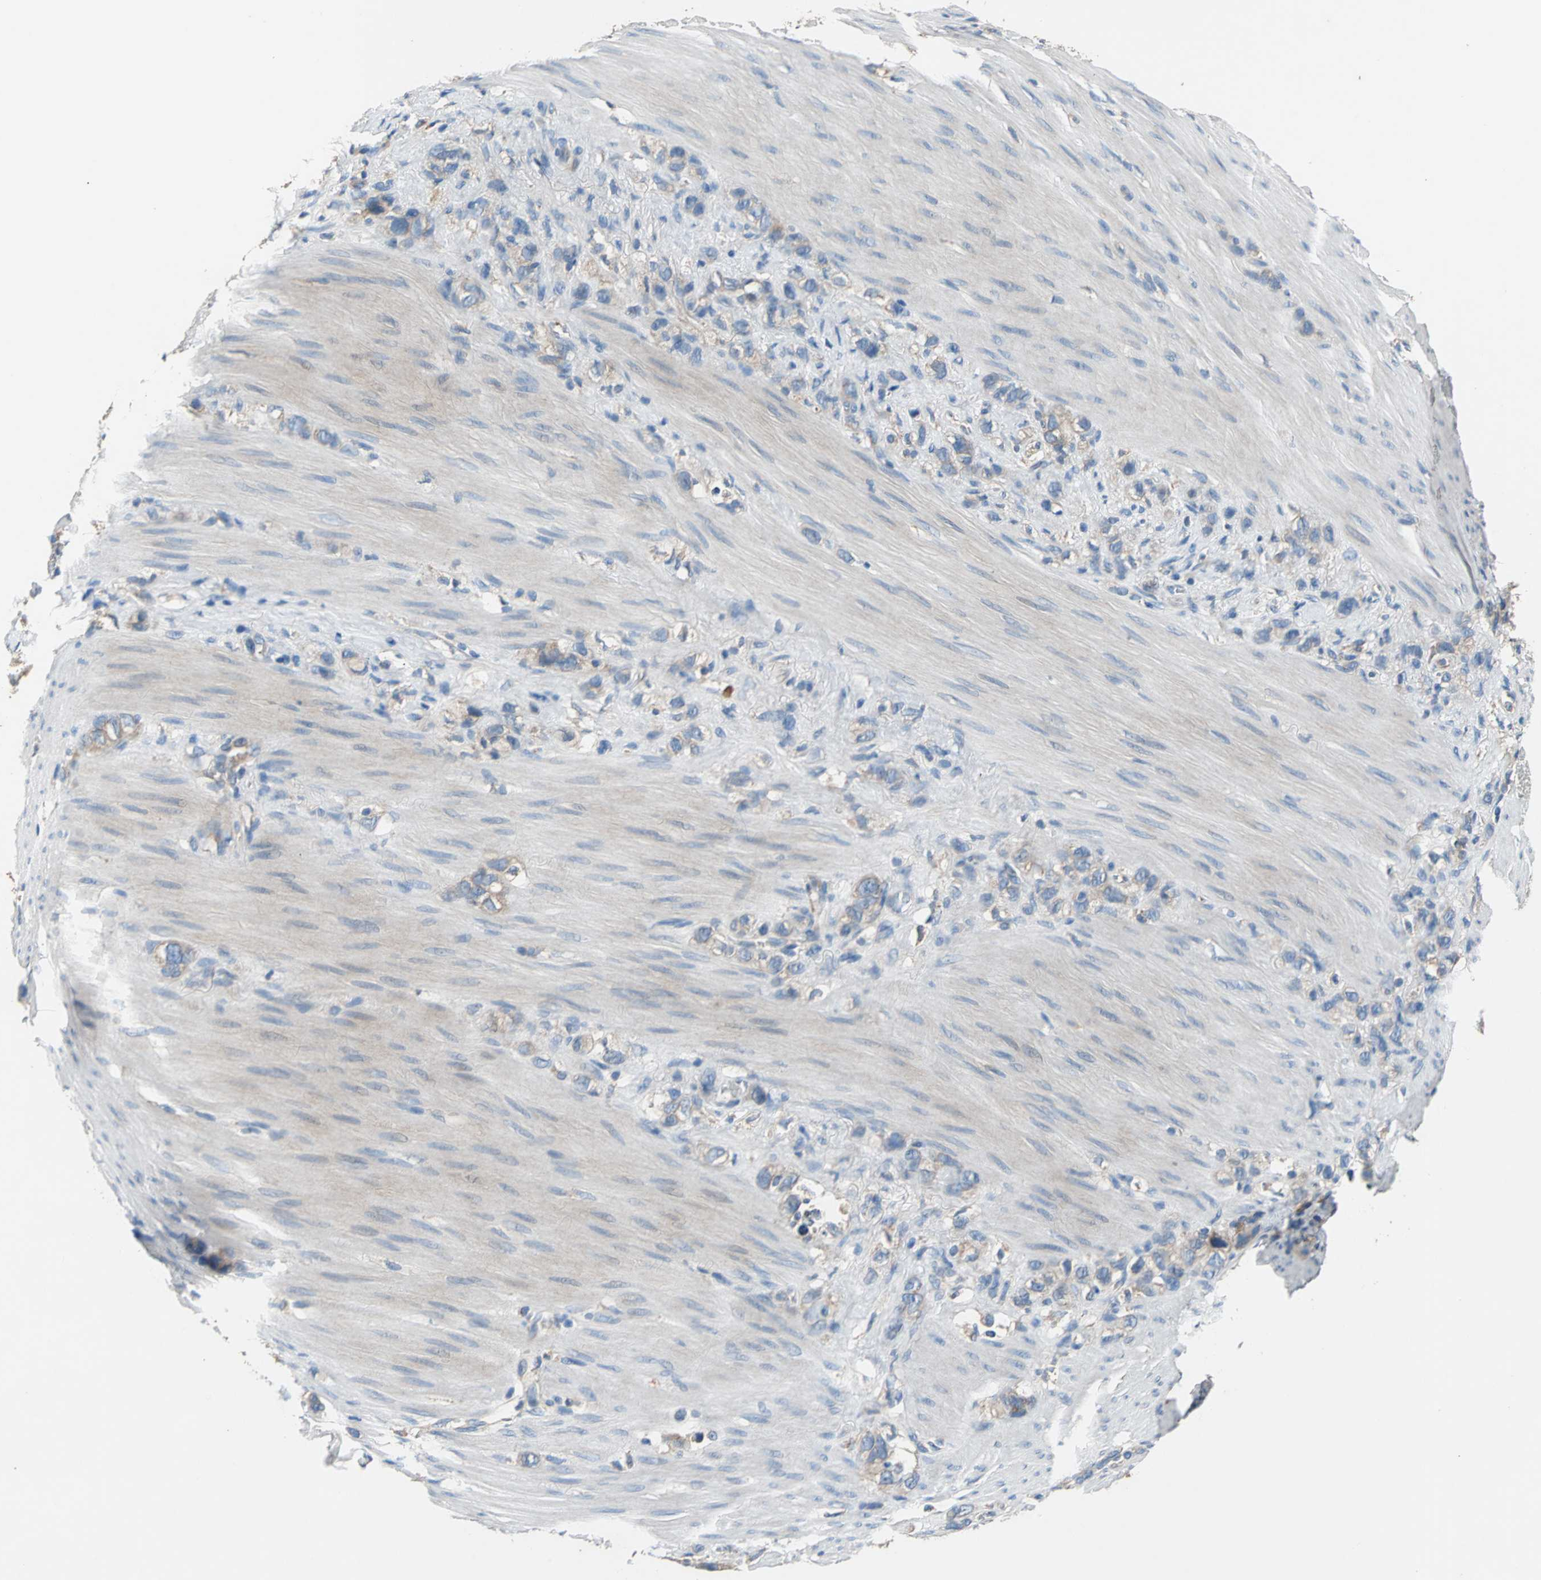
{"staining": {"intensity": "weak", "quantity": ">75%", "location": "cytoplasmic/membranous"}, "tissue": "stomach cancer", "cell_type": "Tumor cells", "image_type": "cancer", "snomed": [{"axis": "morphology", "description": "Normal tissue, NOS"}, {"axis": "morphology", "description": "Adenocarcinoma, NOS"}, {"axis": "morphology", "description": "Adenocarcinoma, High grade"}, {"axis": "topography", "description": "Stomach, upper"}, {"axis": "topography", "description": "Stomach"}], "caption": "IHC (DAB) staining of stomach adenocarcinoma exhibits weak cytoplasmic/membranous protein staining in about >75% of tumor cells. IHC stains the protein in brown and the nuclei are stained blue.", "gene": "HEPH", "patient": {"sex": "female", "age": 65}}